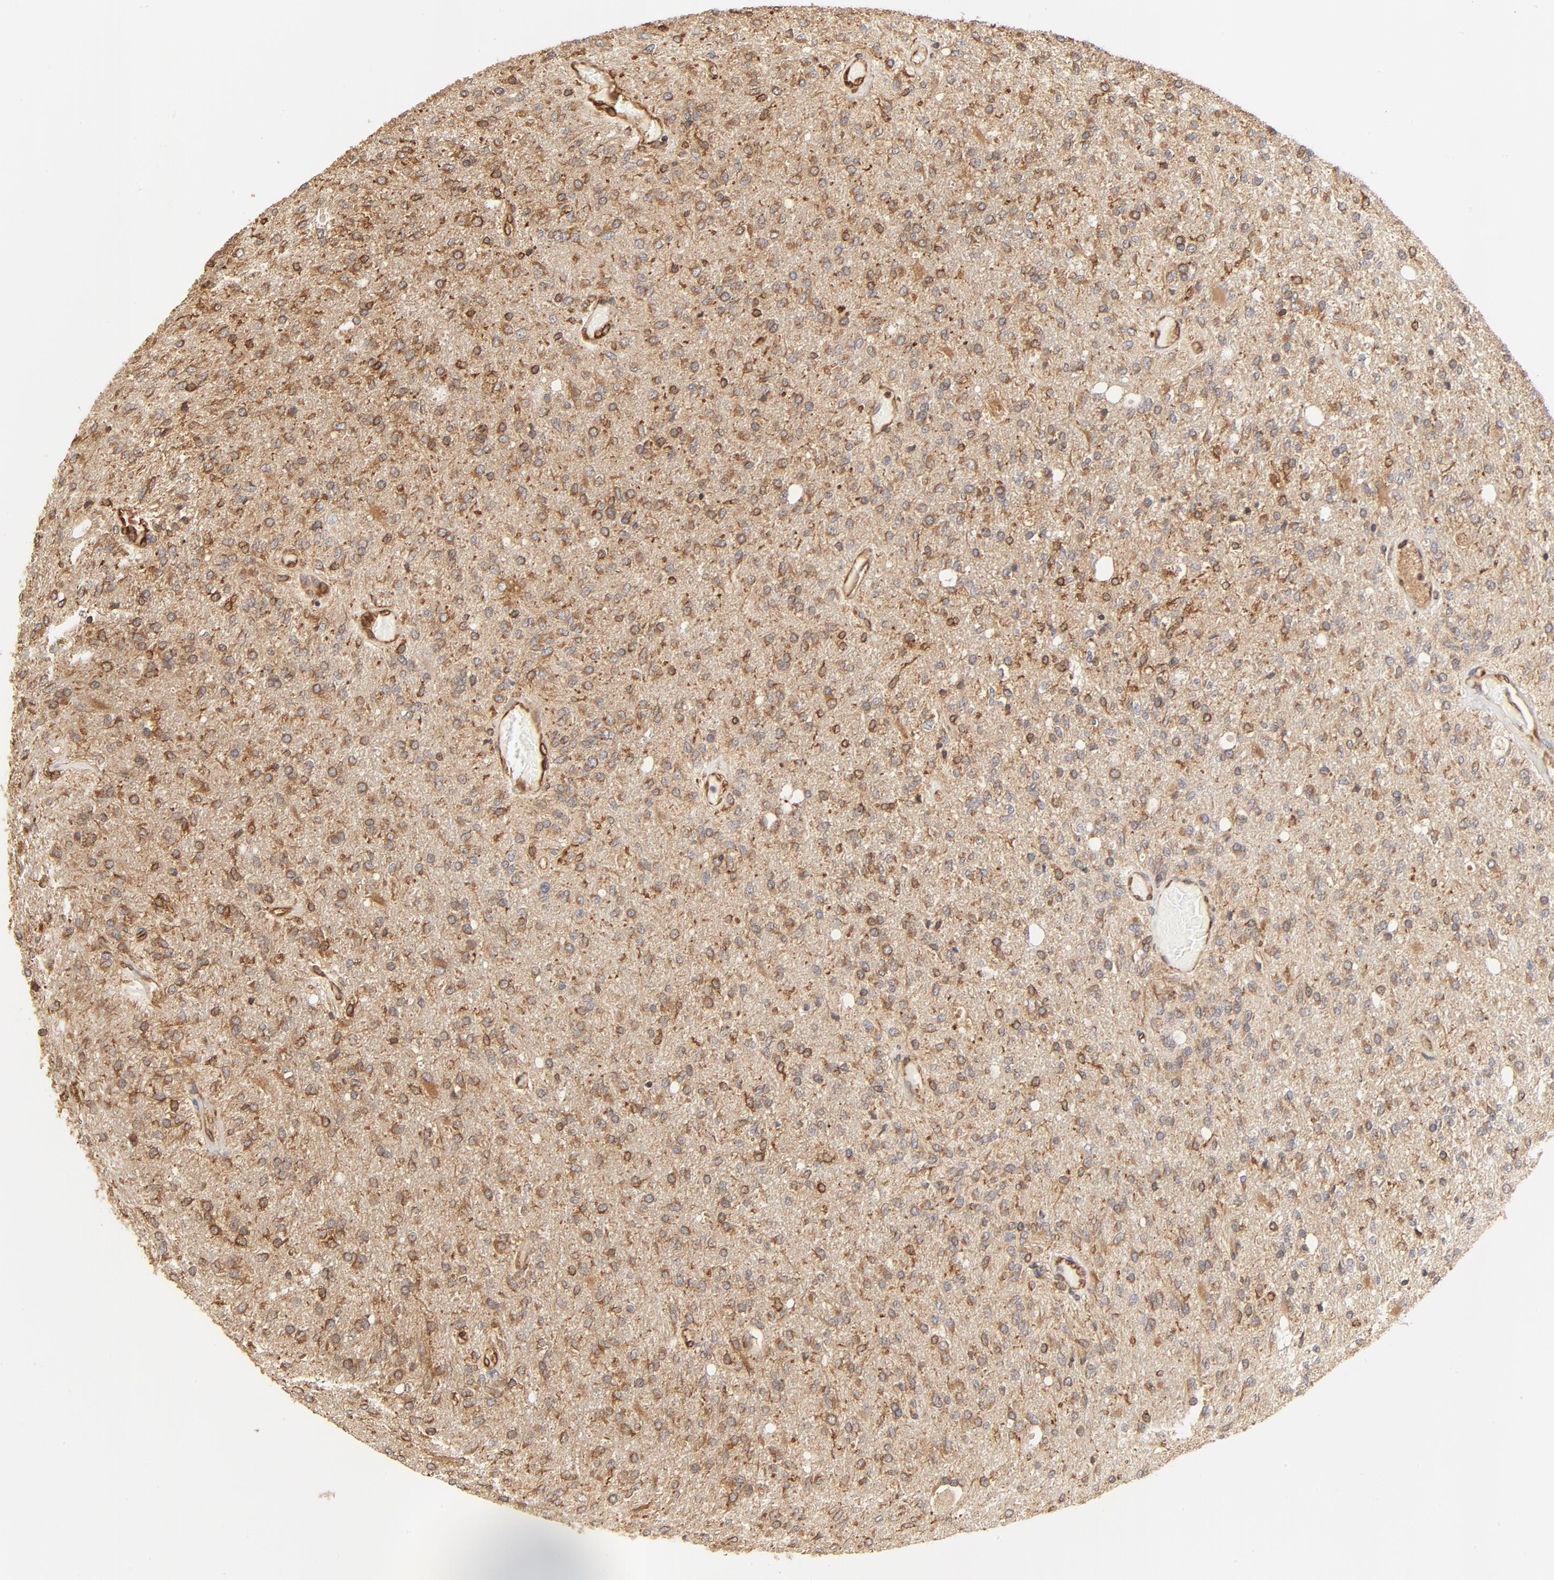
{"staining": {"intensity": "moderate", "quantity": ">75%", "location": "cytoplasmic/membranous"}, "tissue": "glioma", "cell_type": "Tumor cells", "image_type": "cancer", "snomed": [{"axis": "morphology", "description": "Normal tissue, NOS"}, {"axis": "morphology", "description": "Glioma, malignant, High grade"}, {"axis": "topography", "description": "Cerebral cortex"}], "caption": "Glioma stained with DAB immunohistochemistry (IHC) exhibits medium levels of moderate cytoplasmic/membranous expression in about >75% of tumor cells. The protein of interest is stained brown, and the nuclei are stained in blue (DAB IHC with brightfield microscopy, high magnification).", "gene": "BCAP31", "patient": {"sex": "male", "age": 77}}